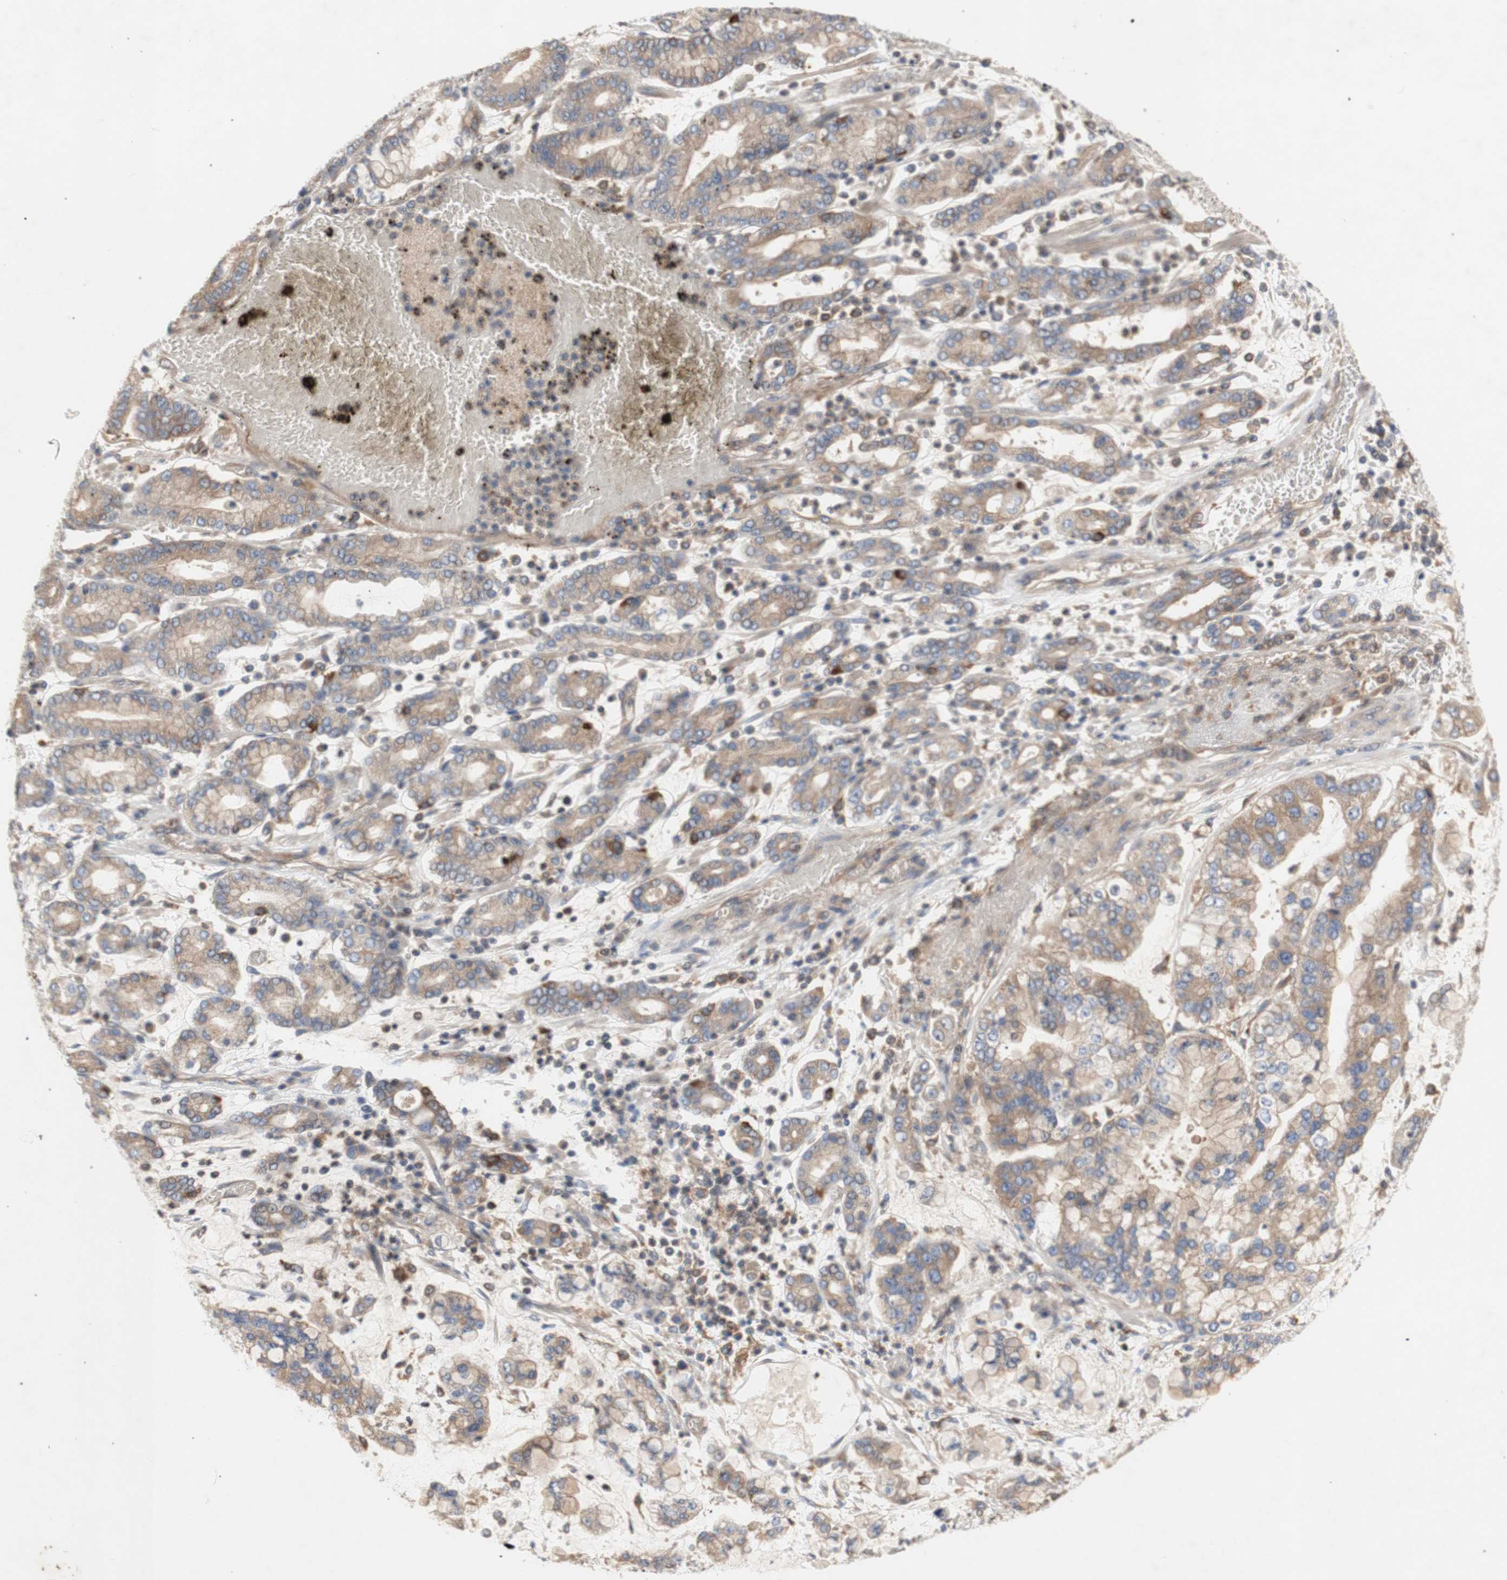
{"staining": {"intensity": "weak", "quantity": ">75%", "location": "cytoplasmic/membranous"}, "tissue": "stomach cancer", "cell_type": "Tumor cells", "image_type": "cancer", "snomed": [{"axis": "morphology", "description": "Normal tissue, NOS"}, {"axis": "morphology", "description": "Adenocarcinoma, NOS"}, {"axis": "topography", "description": "Stomach, upper"}, {"axis": "topography", "description": "Stomach"}], "caption": "Immunohistochemistry photomicrograph of stomach adenocarcinoma stained for a protein (brown), which shows low levels of weak cytoplasmic/membranous expression in about >75% of tumor cells.", "gene": "IKBKG", "patient": {"sex": "male", "age": 76}}